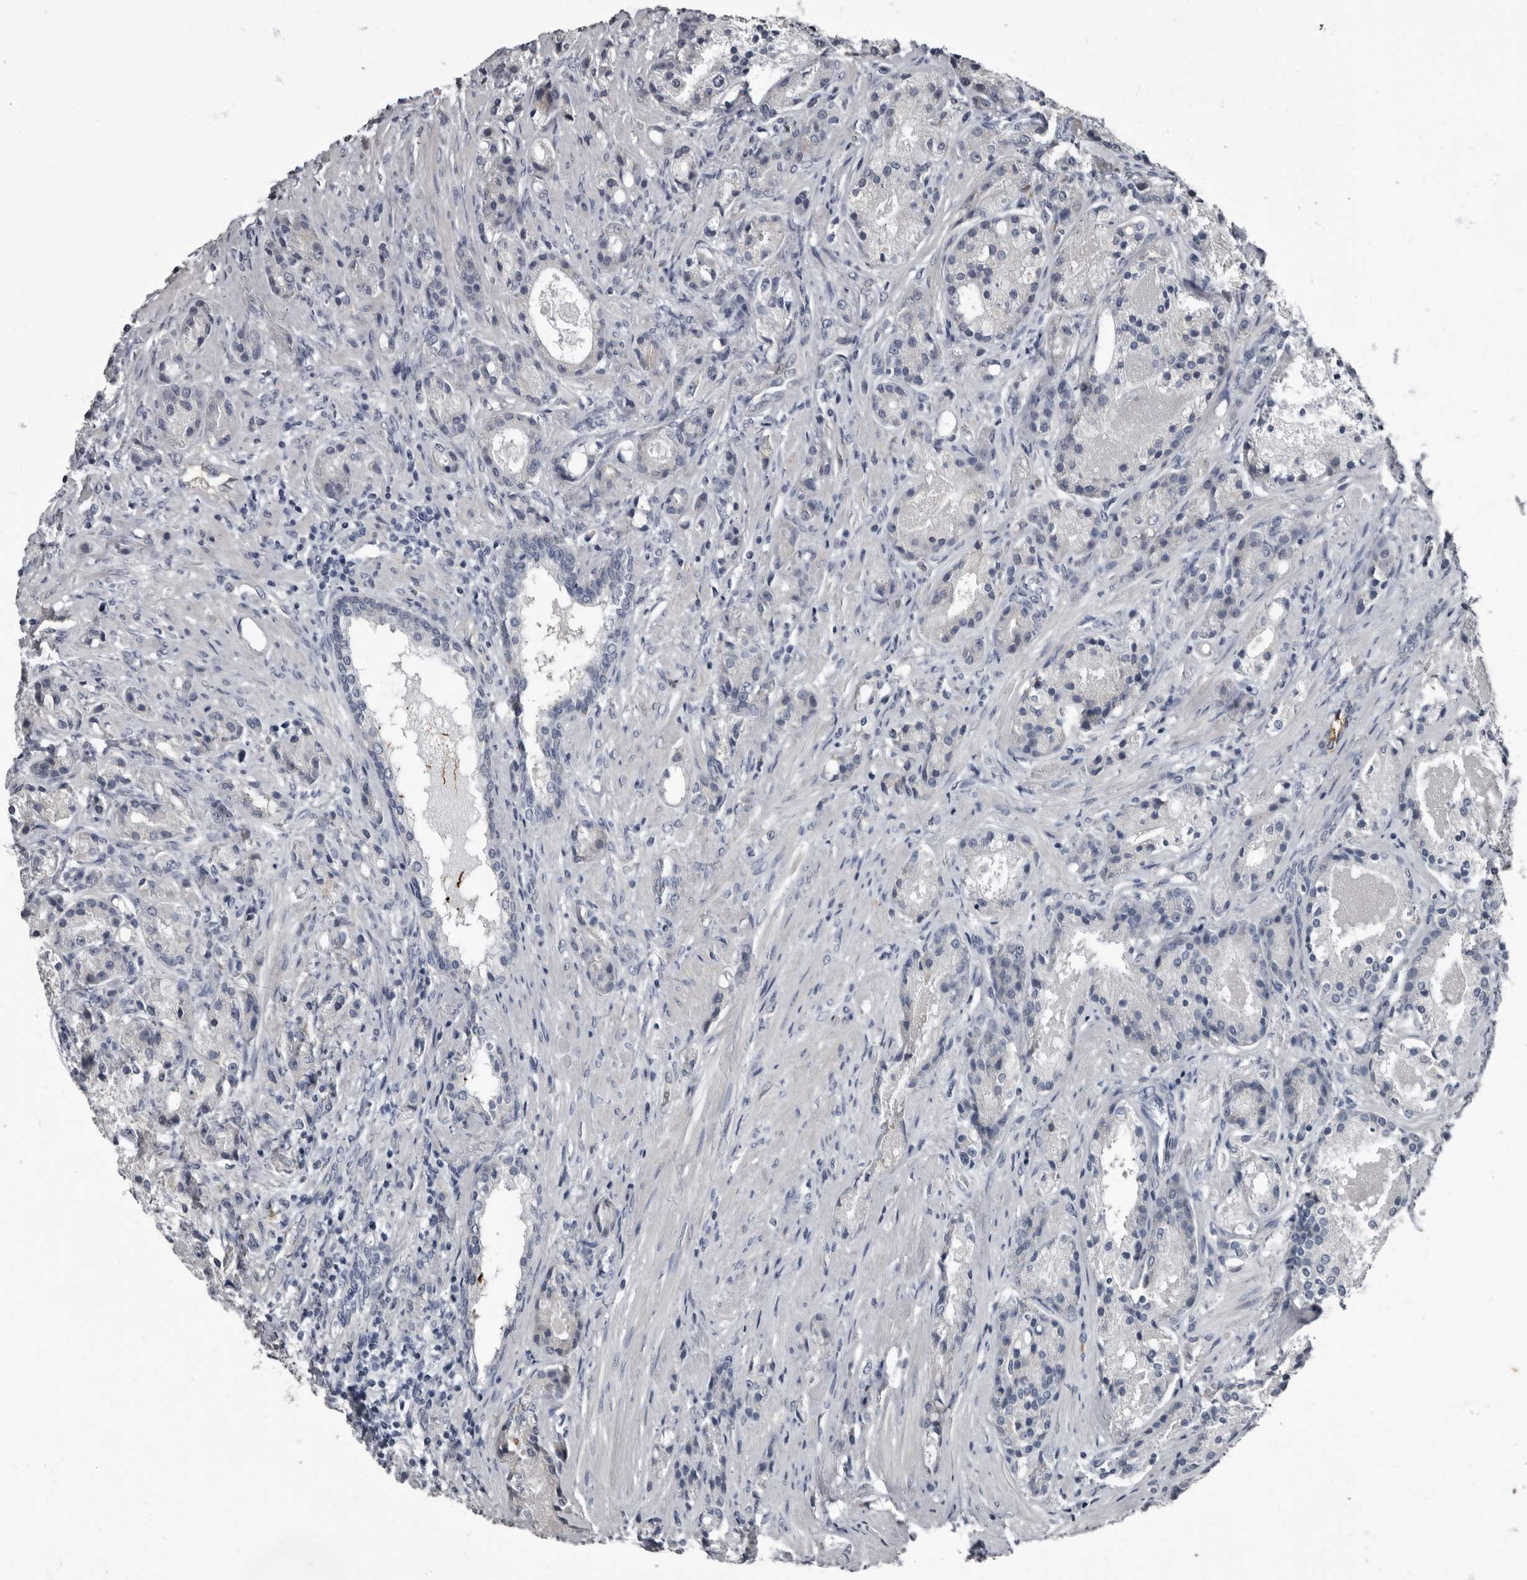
{"staining": {"intensity": "negative", "quantity": "none", "location": "none"}, "tissue": "prostate cancer", "cell_type": "Tumor cells", "image_type": "cancer", "snomed": [{"axis": "morphology", "description": "Adenocarcinoma, High grade"}, {"axis": "topography", "description": "Prostate"}], "caption": "DAB (3,3'-diaminobenzidine) immunohistochemical staining of human prostate high-grade adenocarcinoma reveals no significant expression in tumor cells.", "gene": "TPD52L1", "patient": {"sex": "male", "age": 60}}